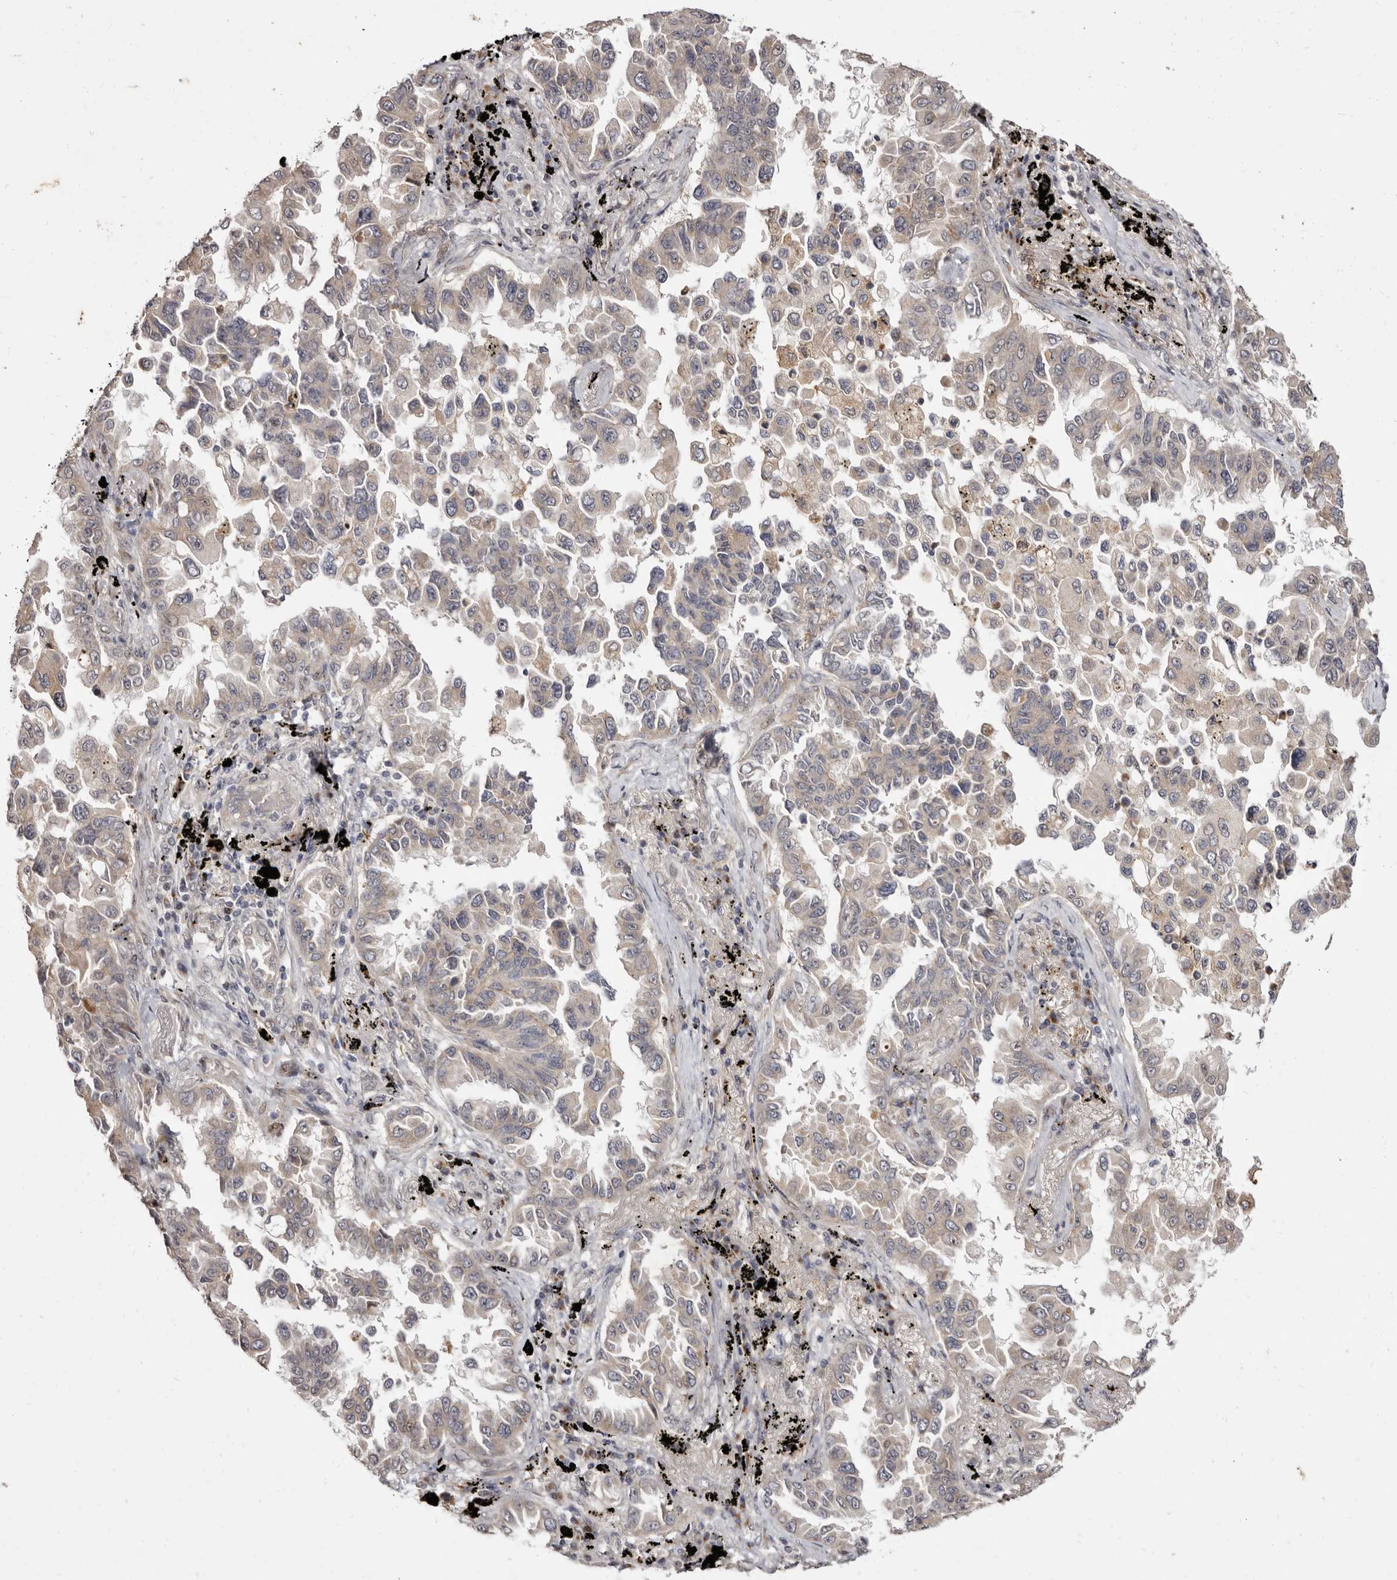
{"staining": {"intensity": "weak", "quantity": "<25%", "location": "cytoplasmic/membranous"}, "tissue": "lung cancer", "cell_type": "Tumor cells", "image_type": "cancer", "snomed": [{"axis": "morphology", "description": "Adenocarcinoma, NOS"}, {"axis": "topography", "description": "Lung"}], "caption": "Tumor cells show no significant protein positivity in lung cancer (adenocarcinoma).", "gene": "ZNF326", "patient": {"sex": "female", "age": 67}}